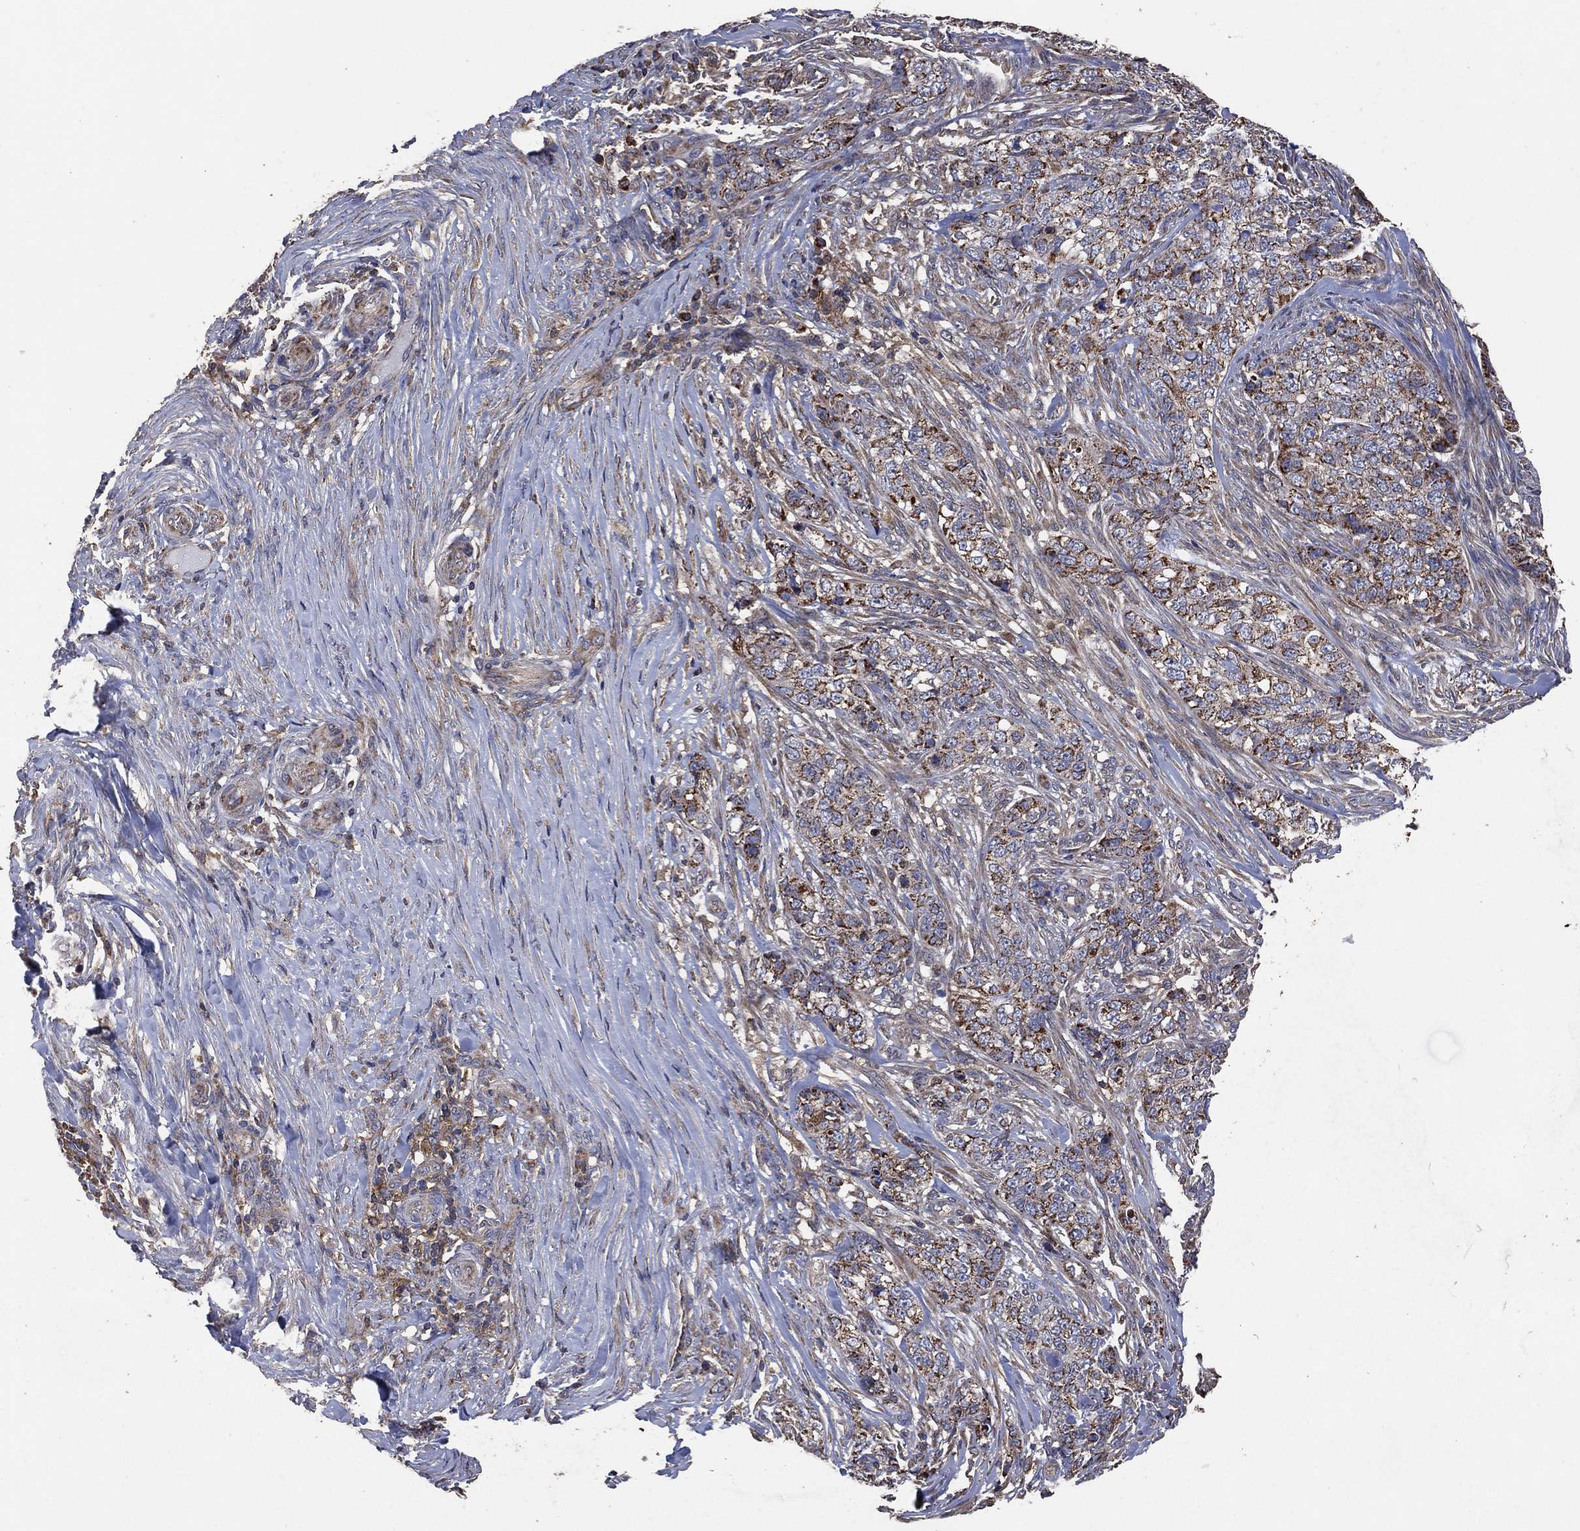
{"staining": {"intensity": "strong", "quantity": "<25%", "location": "cytoplasmic/membranous"}, "tissue": "skin cancer", "cell_type": "Tumor cells", "image_type": "cancer", "snomed": [{"axis": "morphology", "description": "Basal cell carcinoma"}, {"axis": "topography", "description": "Skin"}], "caption": "Protein expression by immunohistochemistry shows strong cytoplasmic/membranous positivity in about <25% of tumor cells in basal cell carcinoma (skin).", "gene": "LIMD1", "patient": {"sex": "female", "age": 69}}